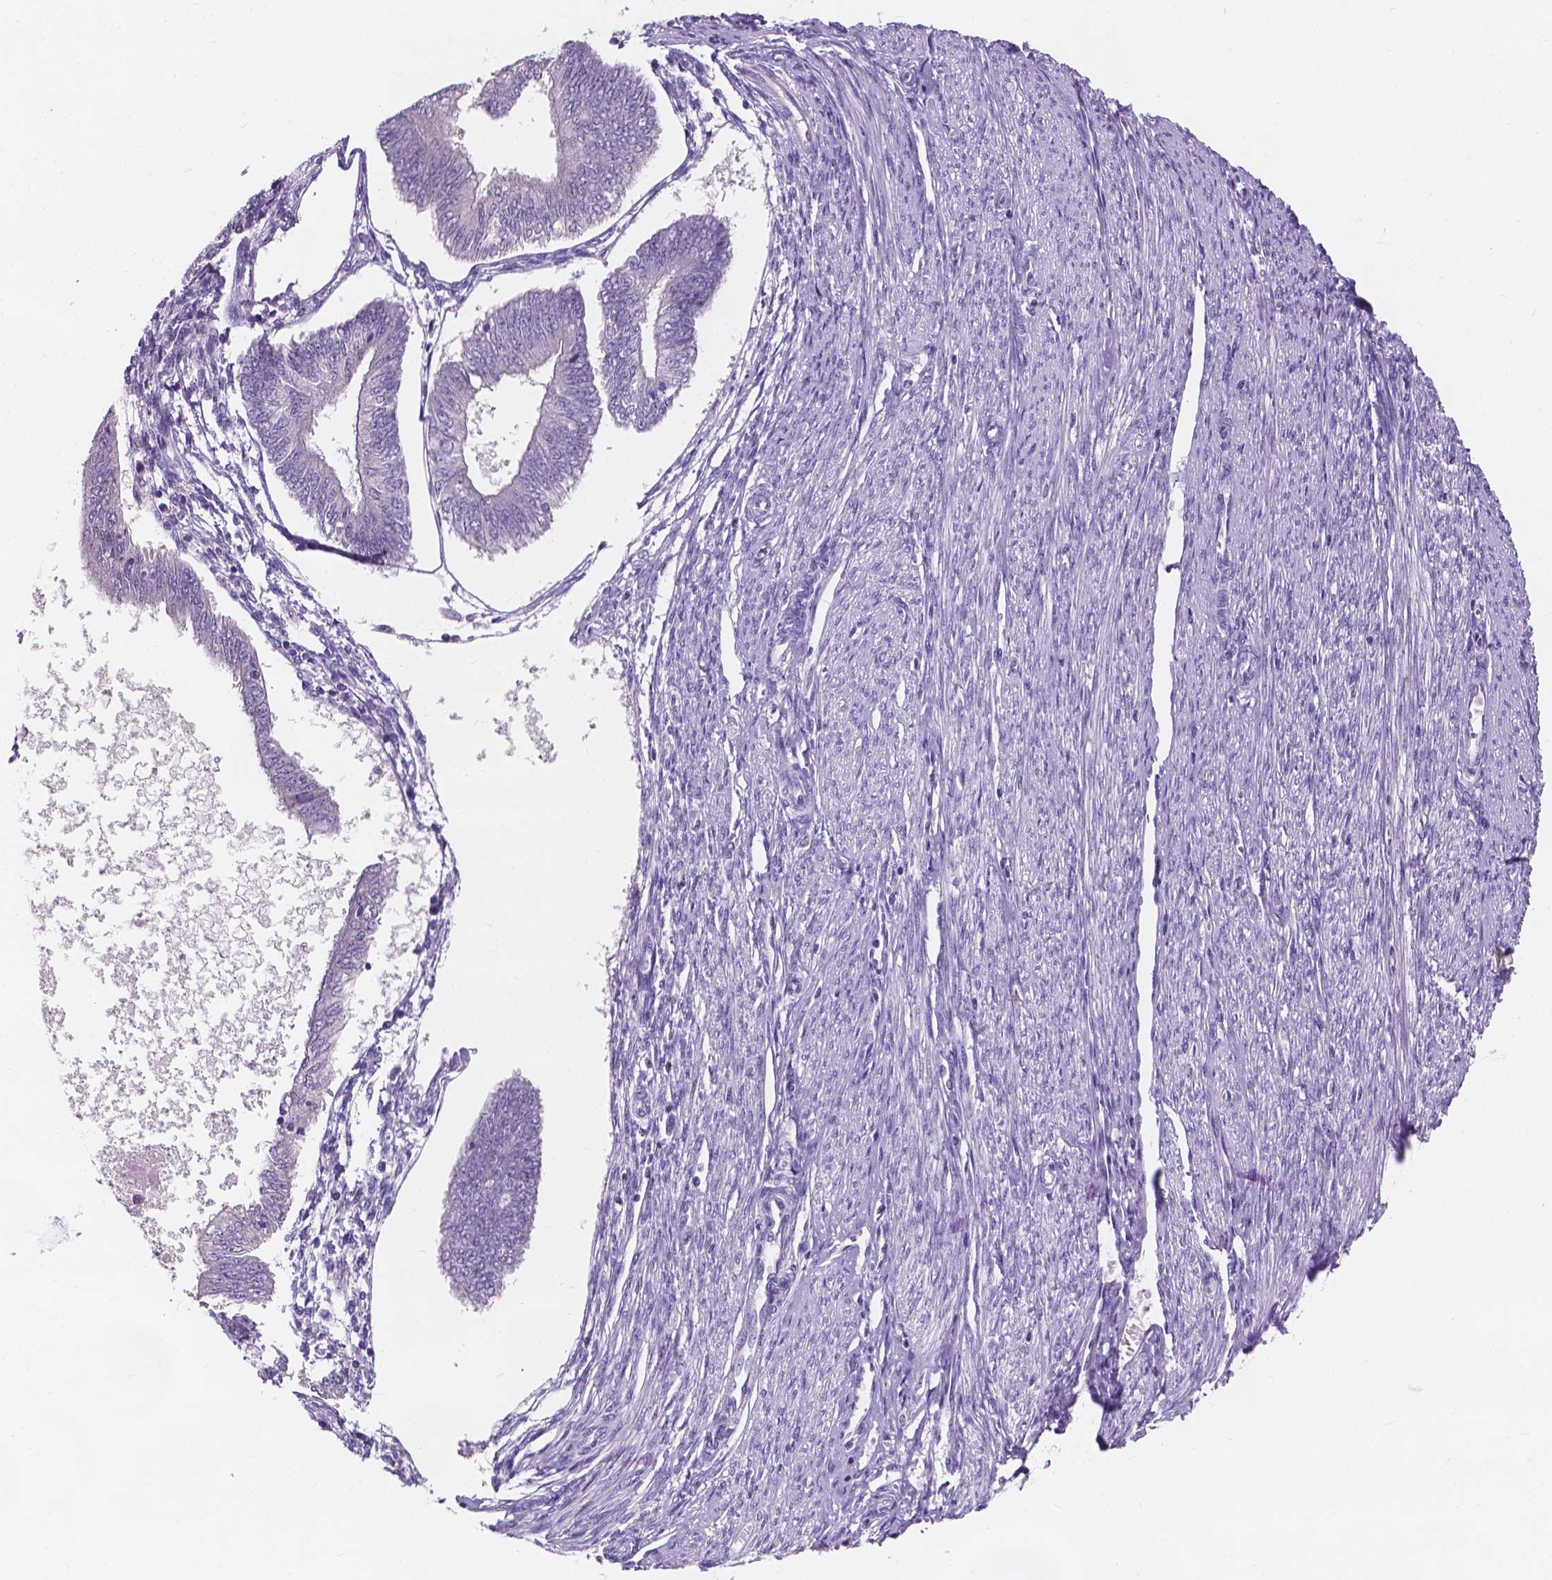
{"staining": {"intensity": "negative", "quantity": "none", "location": "none"}, "tissue": "endometrial cancer", "cell_type": "Tumor cells", "image_type": "cancer", "snomed": [{"axis": "morphology", "description": "Adenocarcinoma, NOS"}, {"axis": "topography", "description": "Endometrium"}], "caption": "Human endometrial cancer stained for a protein using IHC exhibits no positivity in tumor cells.", "gene": "IREB2", "patient": {"sex": "female", "age": 58}}